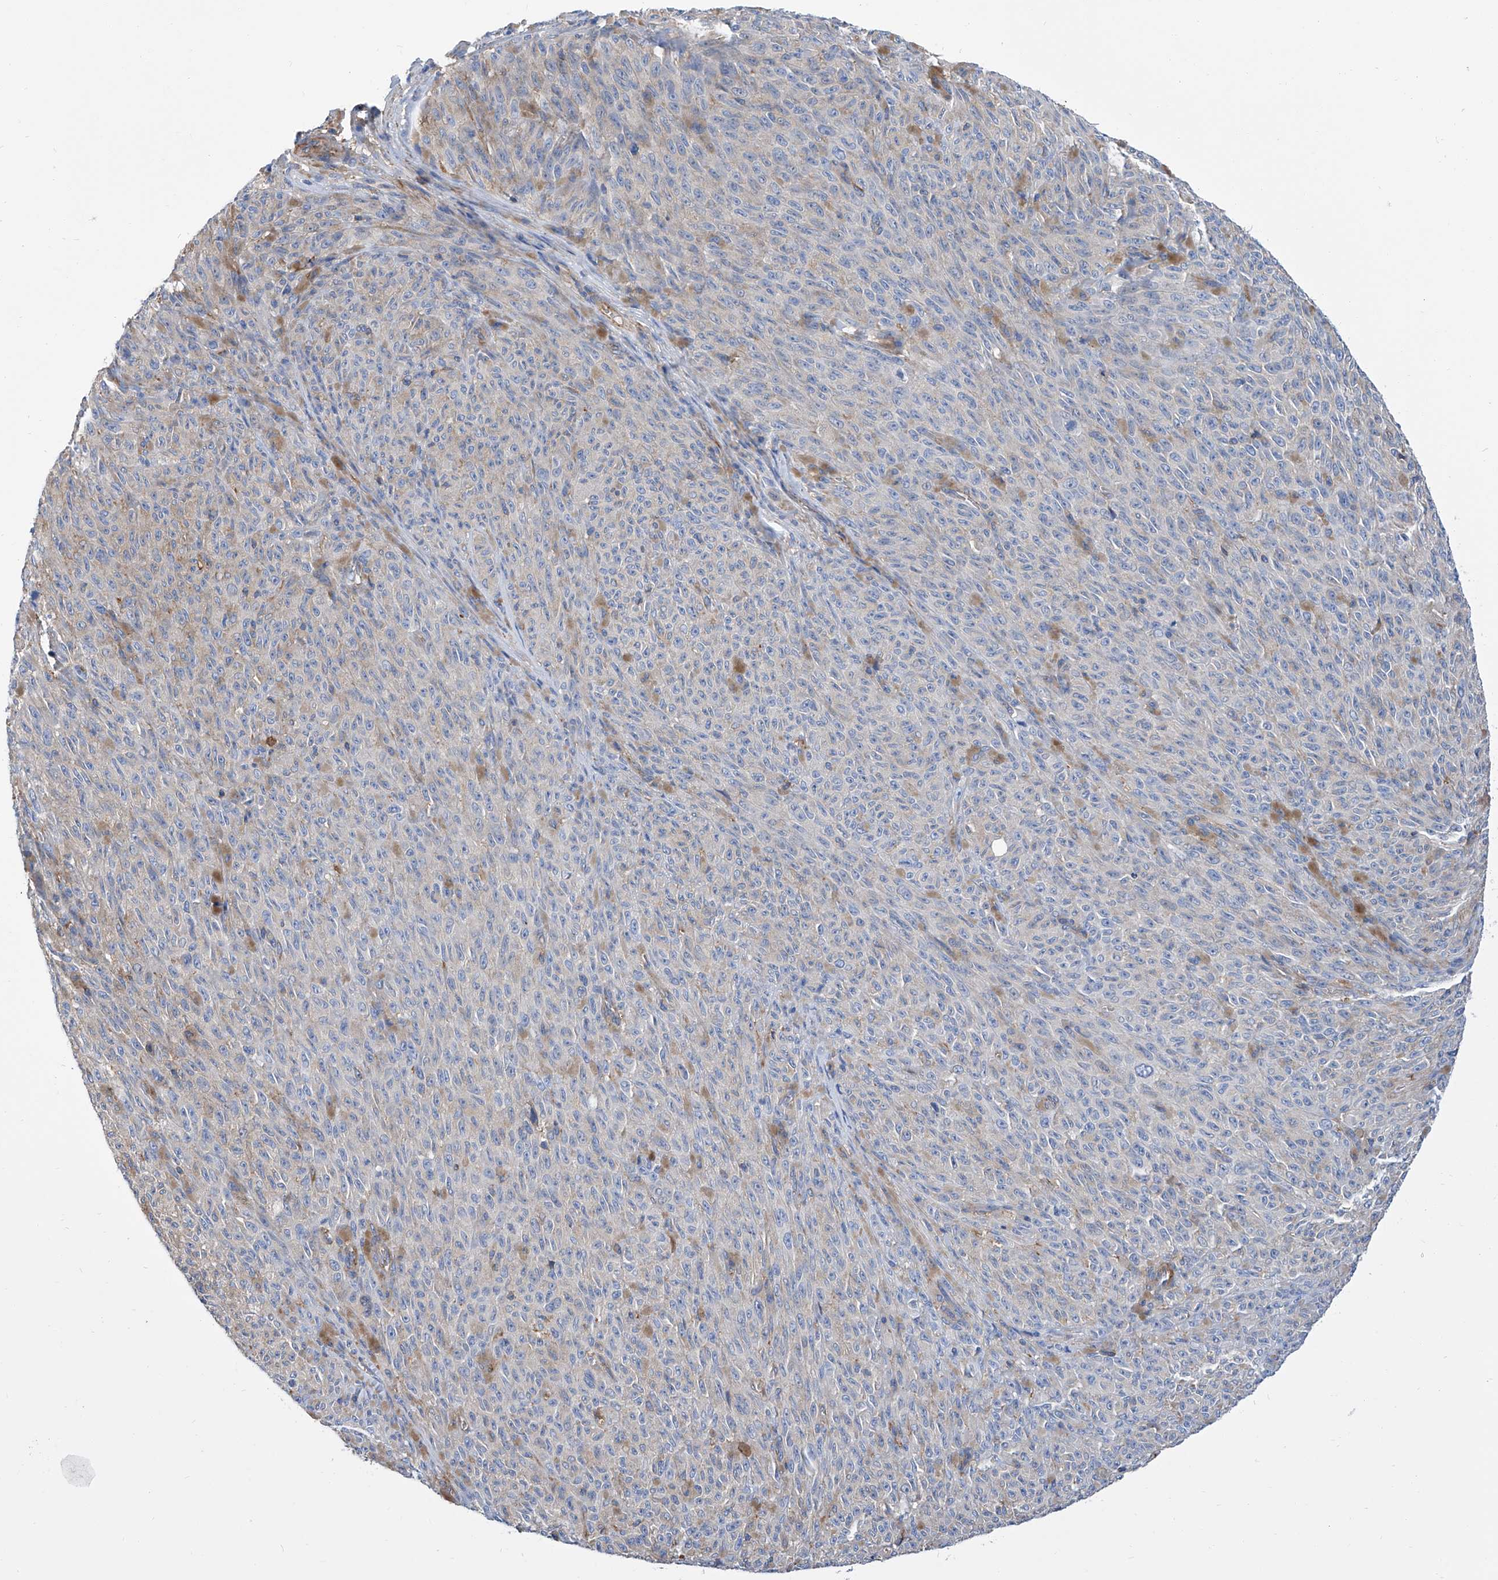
{"staining": {"intensity": "negative", "quantity": "none", "location": "none"}, "tissue": "melanoma", "cell_type": "Tumor cells", "image_type": "cancer", "snomed": [{"axis": "morphology", "description": "Malignant melanoma, NOS"}, {"axis": "topography", "description": "Skin"}], "caption": "This is an IHC micrograph of human melanoma. There is no positivity in tumor cells.", "gene": "GPT", "patient": {"sex": "female", "age": 82}}